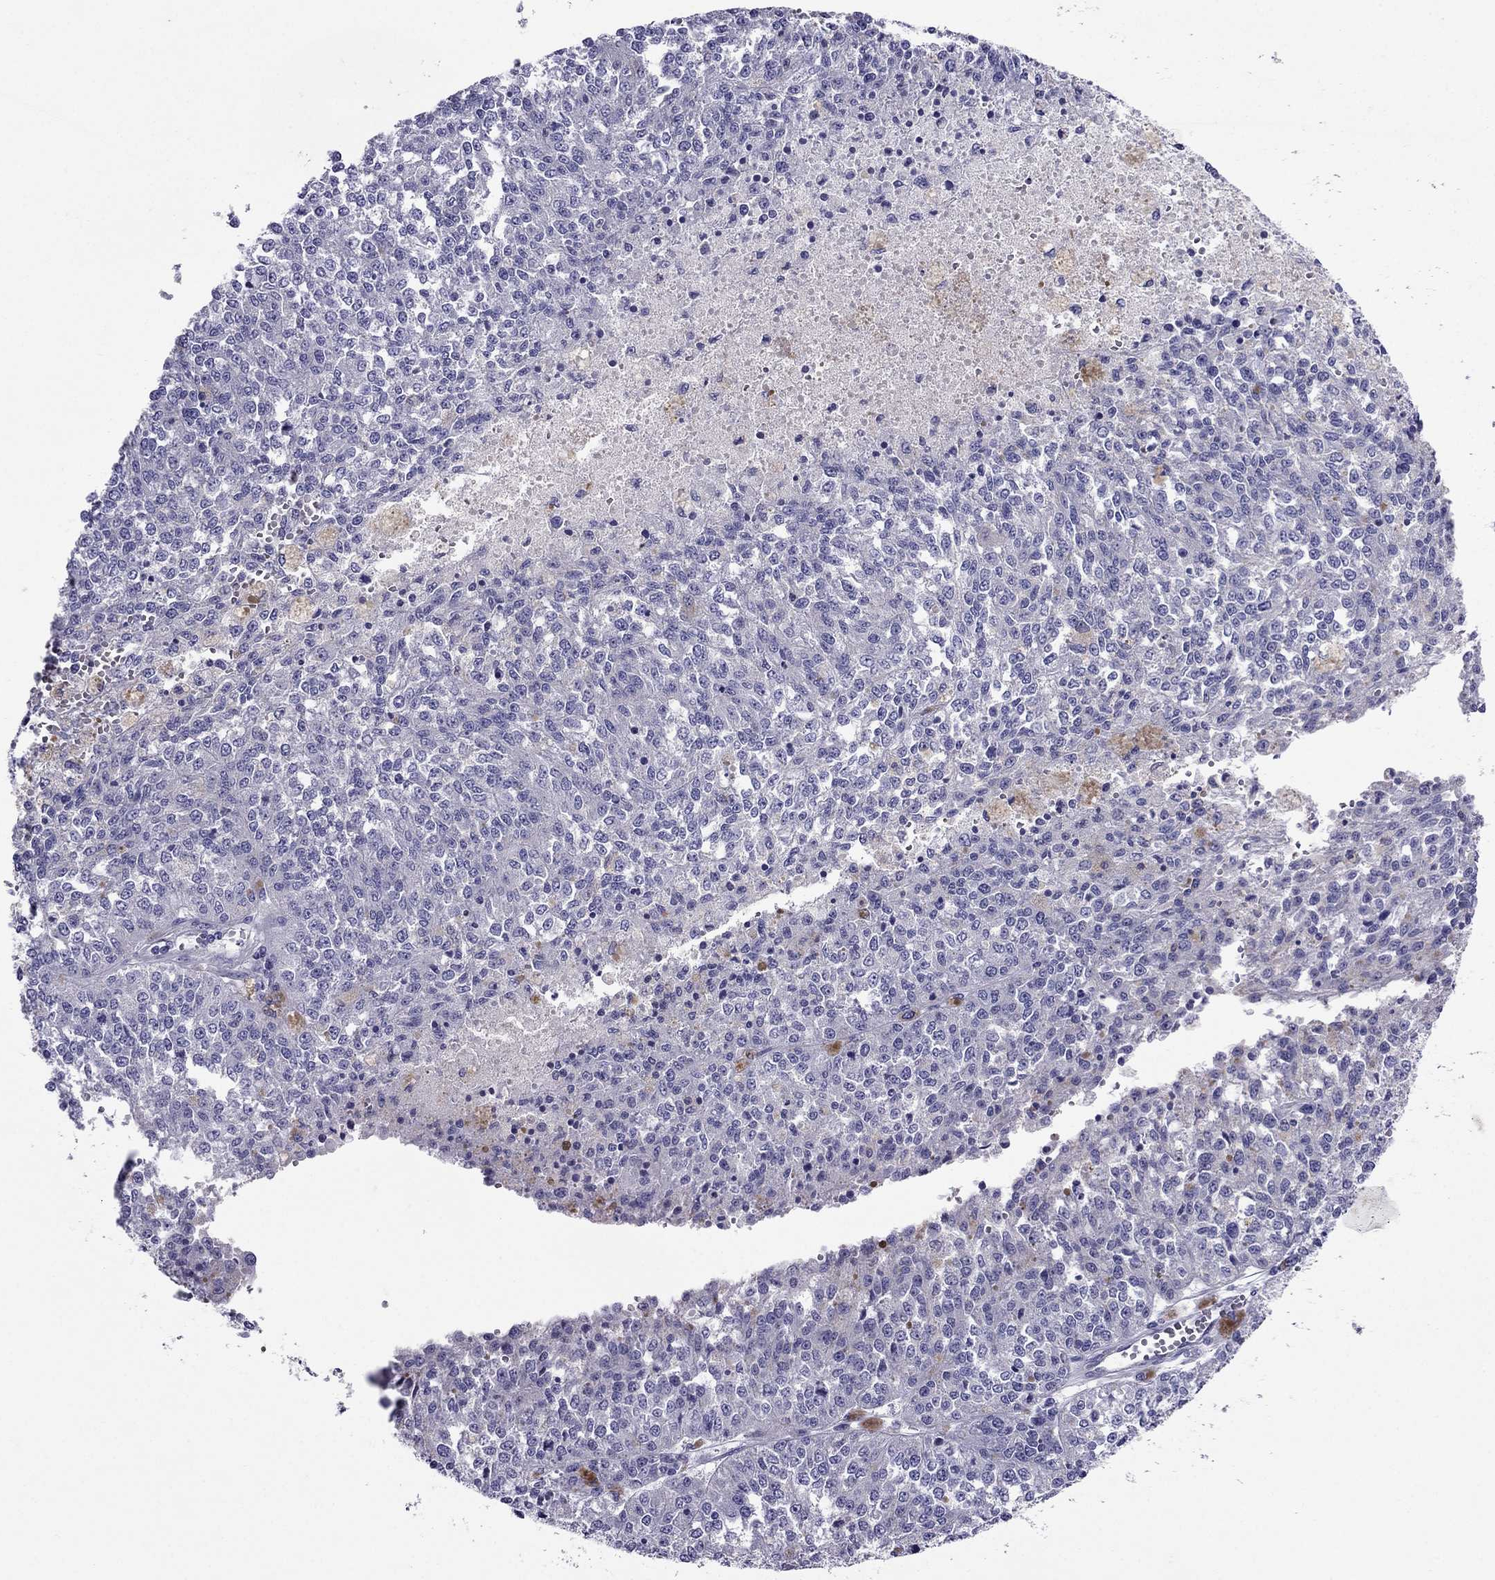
{"staining": {"intensity": "negative", "quantity": "none", "location": "none"}, "tissue": "melanoma", "cell_type": "Tumor cells", "image_type": "cancer", "snomed": [{"axis": "morphology", "description": "Malignant melanoma, Metastatic site"}, {"axis": "topography", "description": "Lymph node"}], "caption": "High power microscopy micrograph of an IHC histopathology image of malignant melanoma (metastatic site), revealing no significant expression in tumor cells.", "gene": "GPR50", "patient": {"sex": "female", "age": 64}}